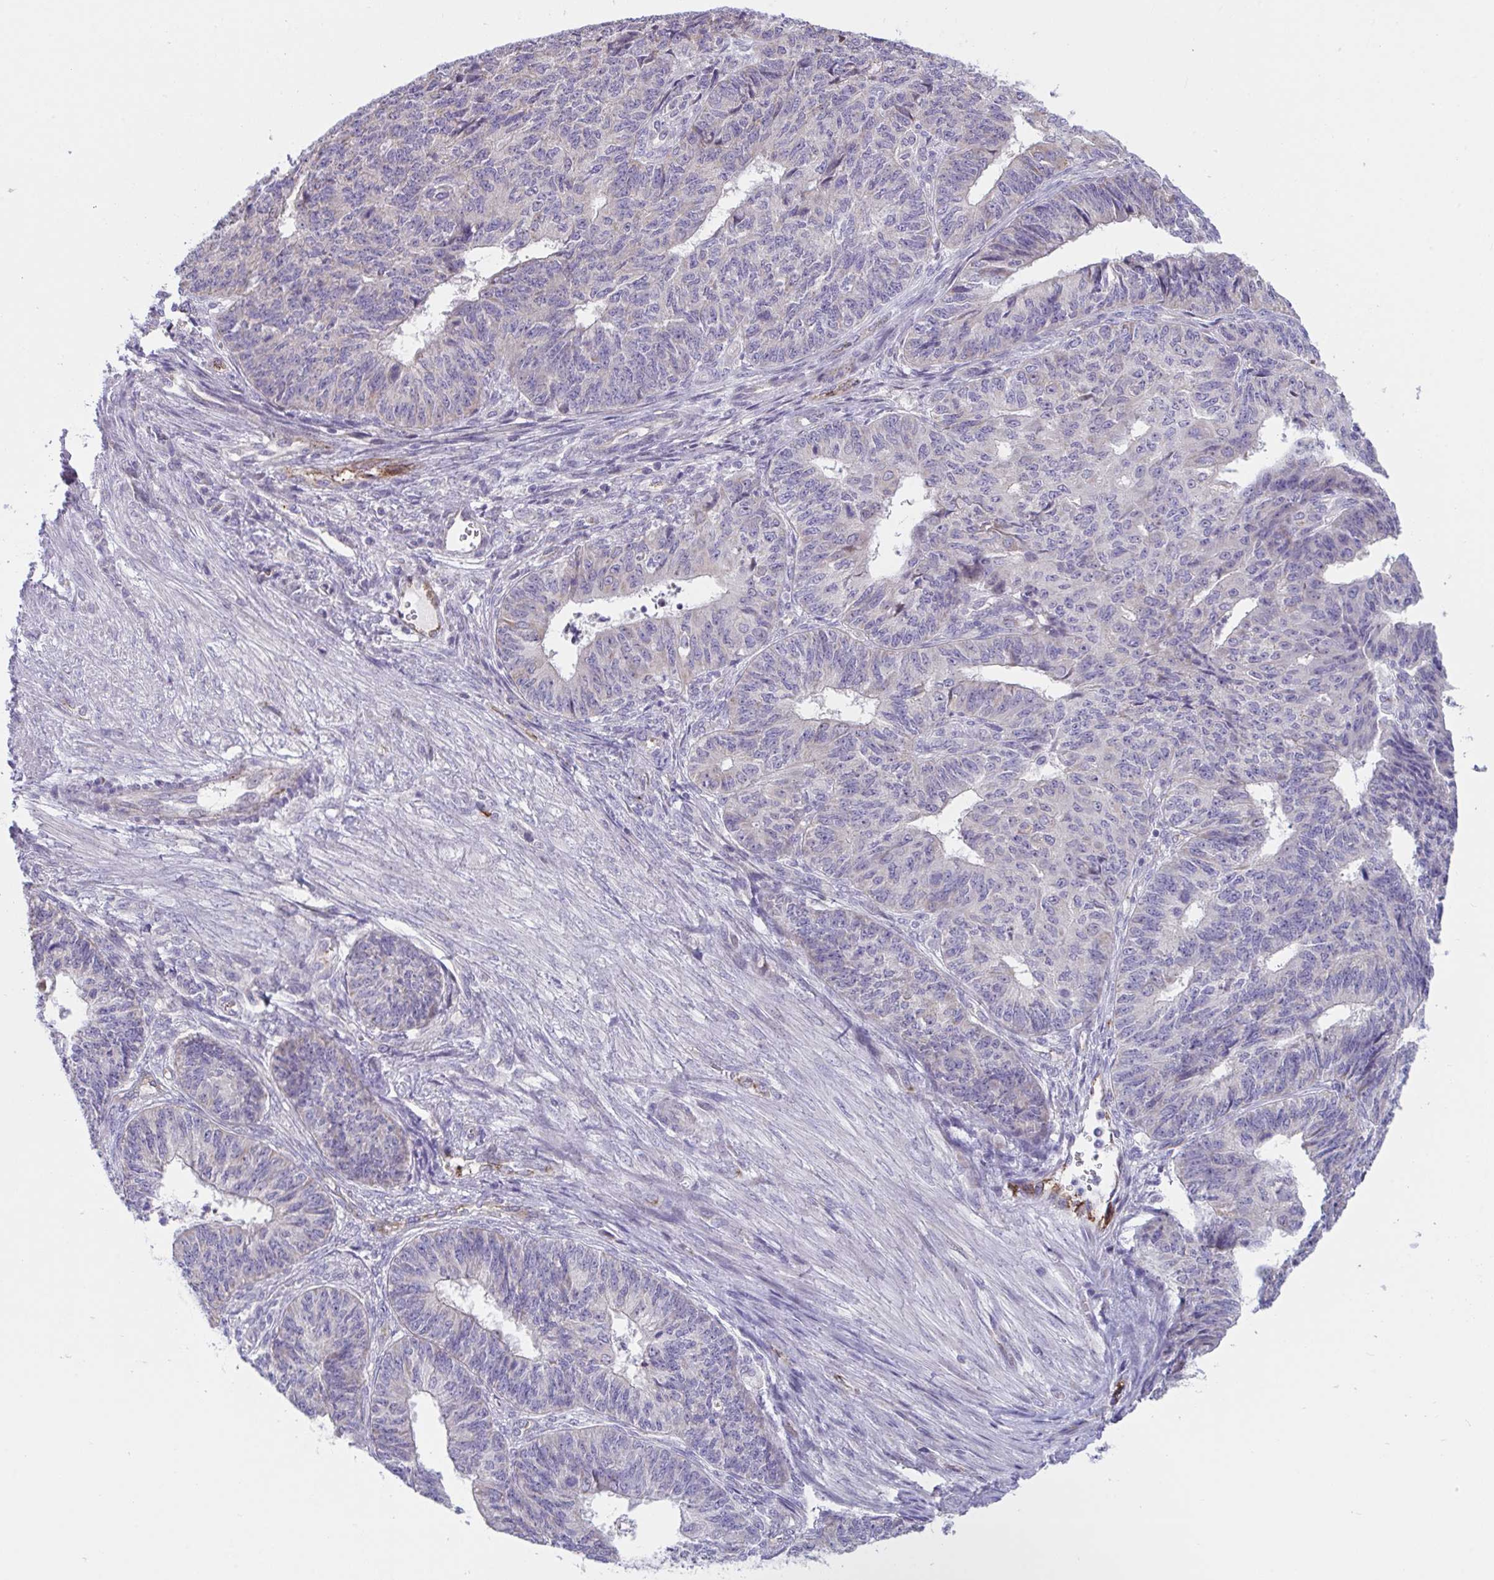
{"staining": {"intensity": "negative", "quantity": "none", "location": "none"}, "tissue": "endometrial cancer", "cell_type": "Tumor cells", "image_type": "cancer", "snomed": [{"axis": "morphology", "description": "Adenocarcinoma, NOS"}, {"axis": "topography", "description": "Endometrium"}], "caption": "Immunohistochemical staining of adenocarcinoma (endometrial) exhibits no significant positivity in tumor cells.", "gene": "IL37", "patient": {"sex": "female", "age": 32}}